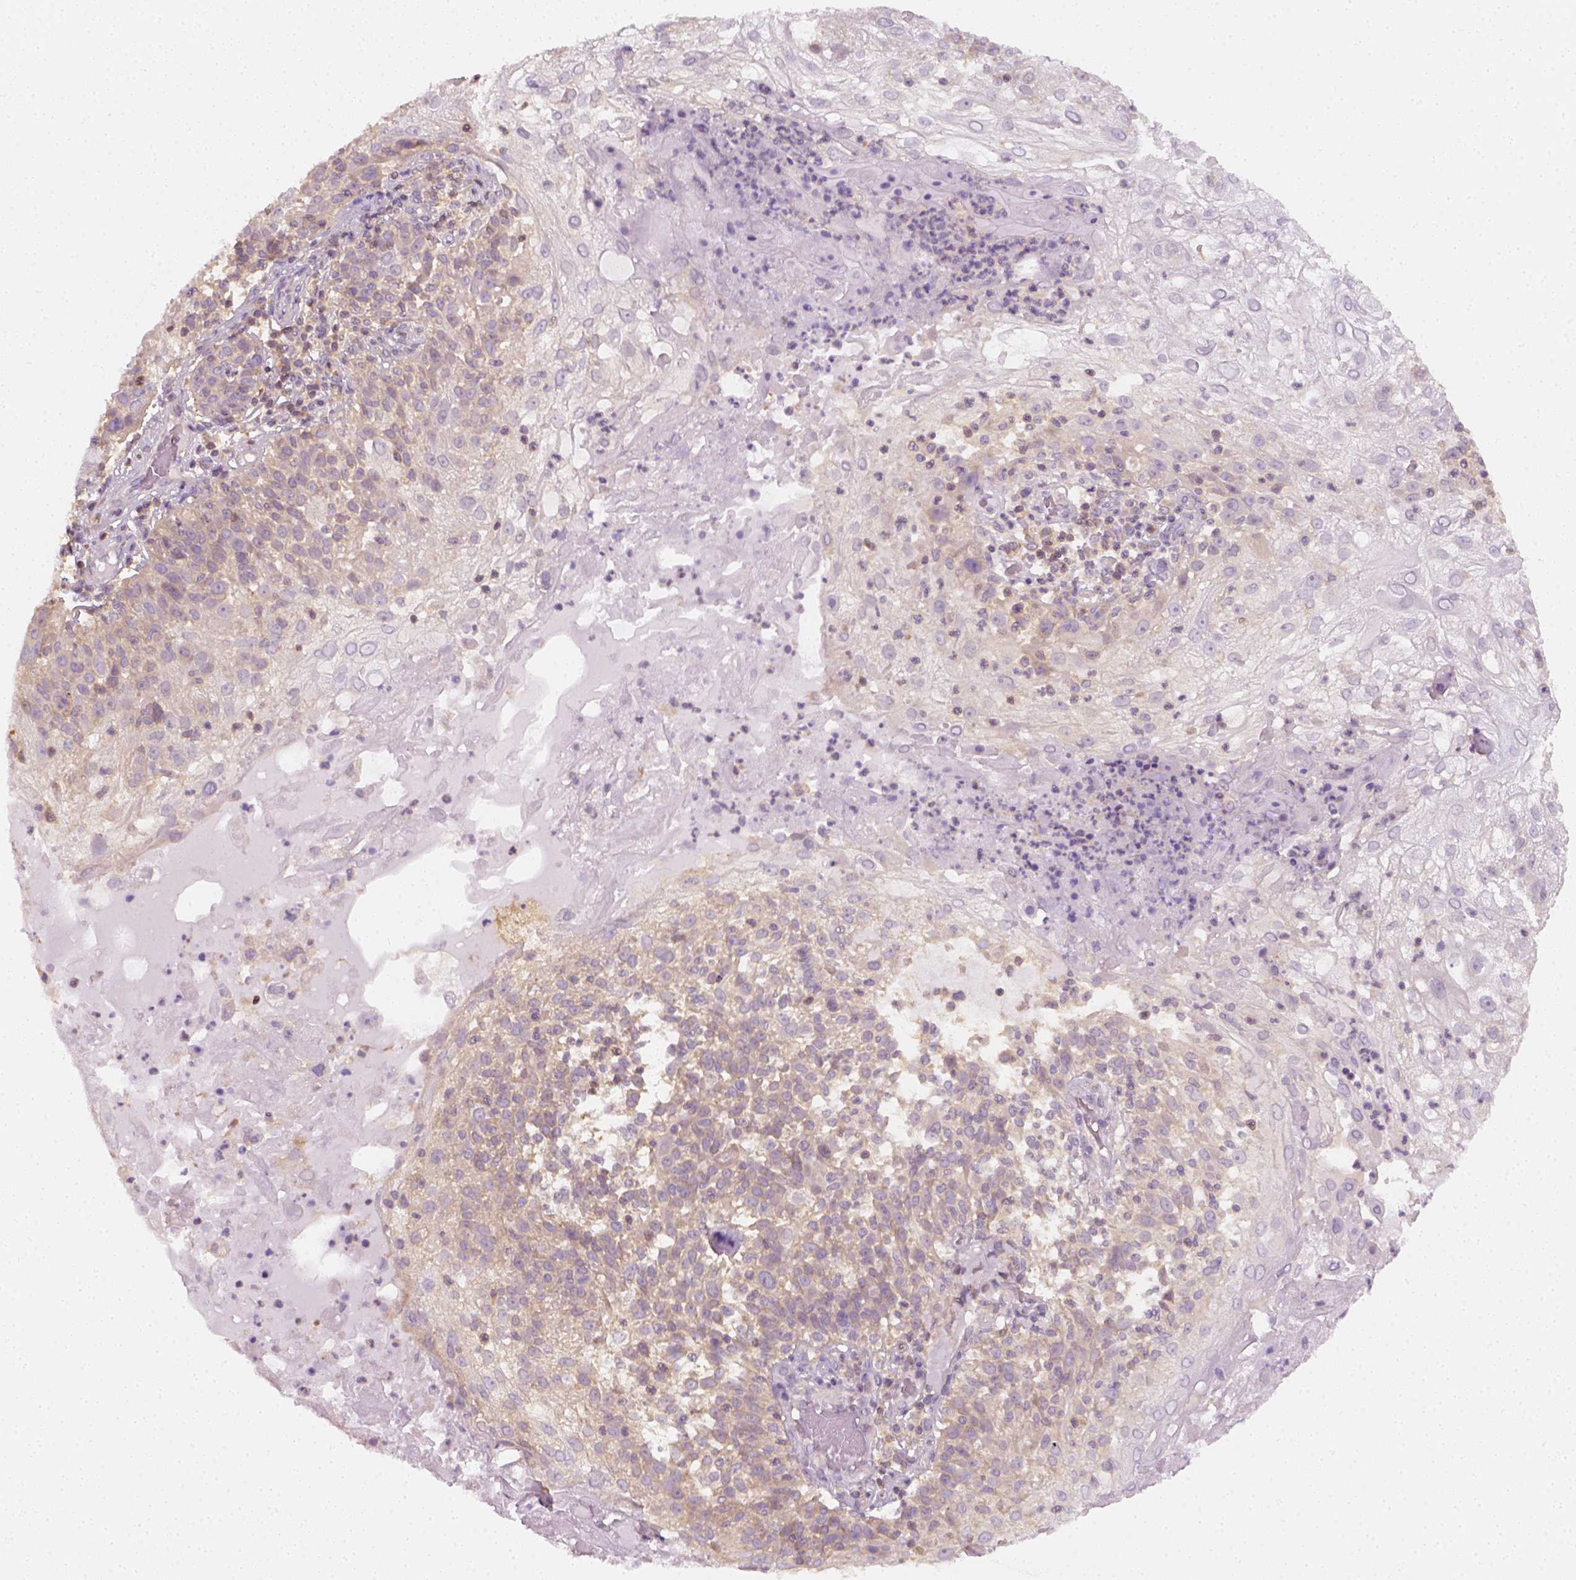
{"staining": {"intensity": "weak", "quantity": "<25%", "location": "cytoplasmic/membranous"}, "tissue": "skin cancer", "cell_type": "Tumor cells", "image_type": "cancer", "snomed": [{"axis": "morphology", "description": "Normal tissue, NOS"}, {"axis": "morphology", "description": "Squamous cell carcinoma, NOS"}, {"axis": "topography", "description": "Skin"}], "caption": "Histopathology image shows no significant protein positivity in tumor cells of skin cancer (squamous cell carcinoma).", "gene": "EPHB1", "patient": {"sex": "female", "age": 83}}